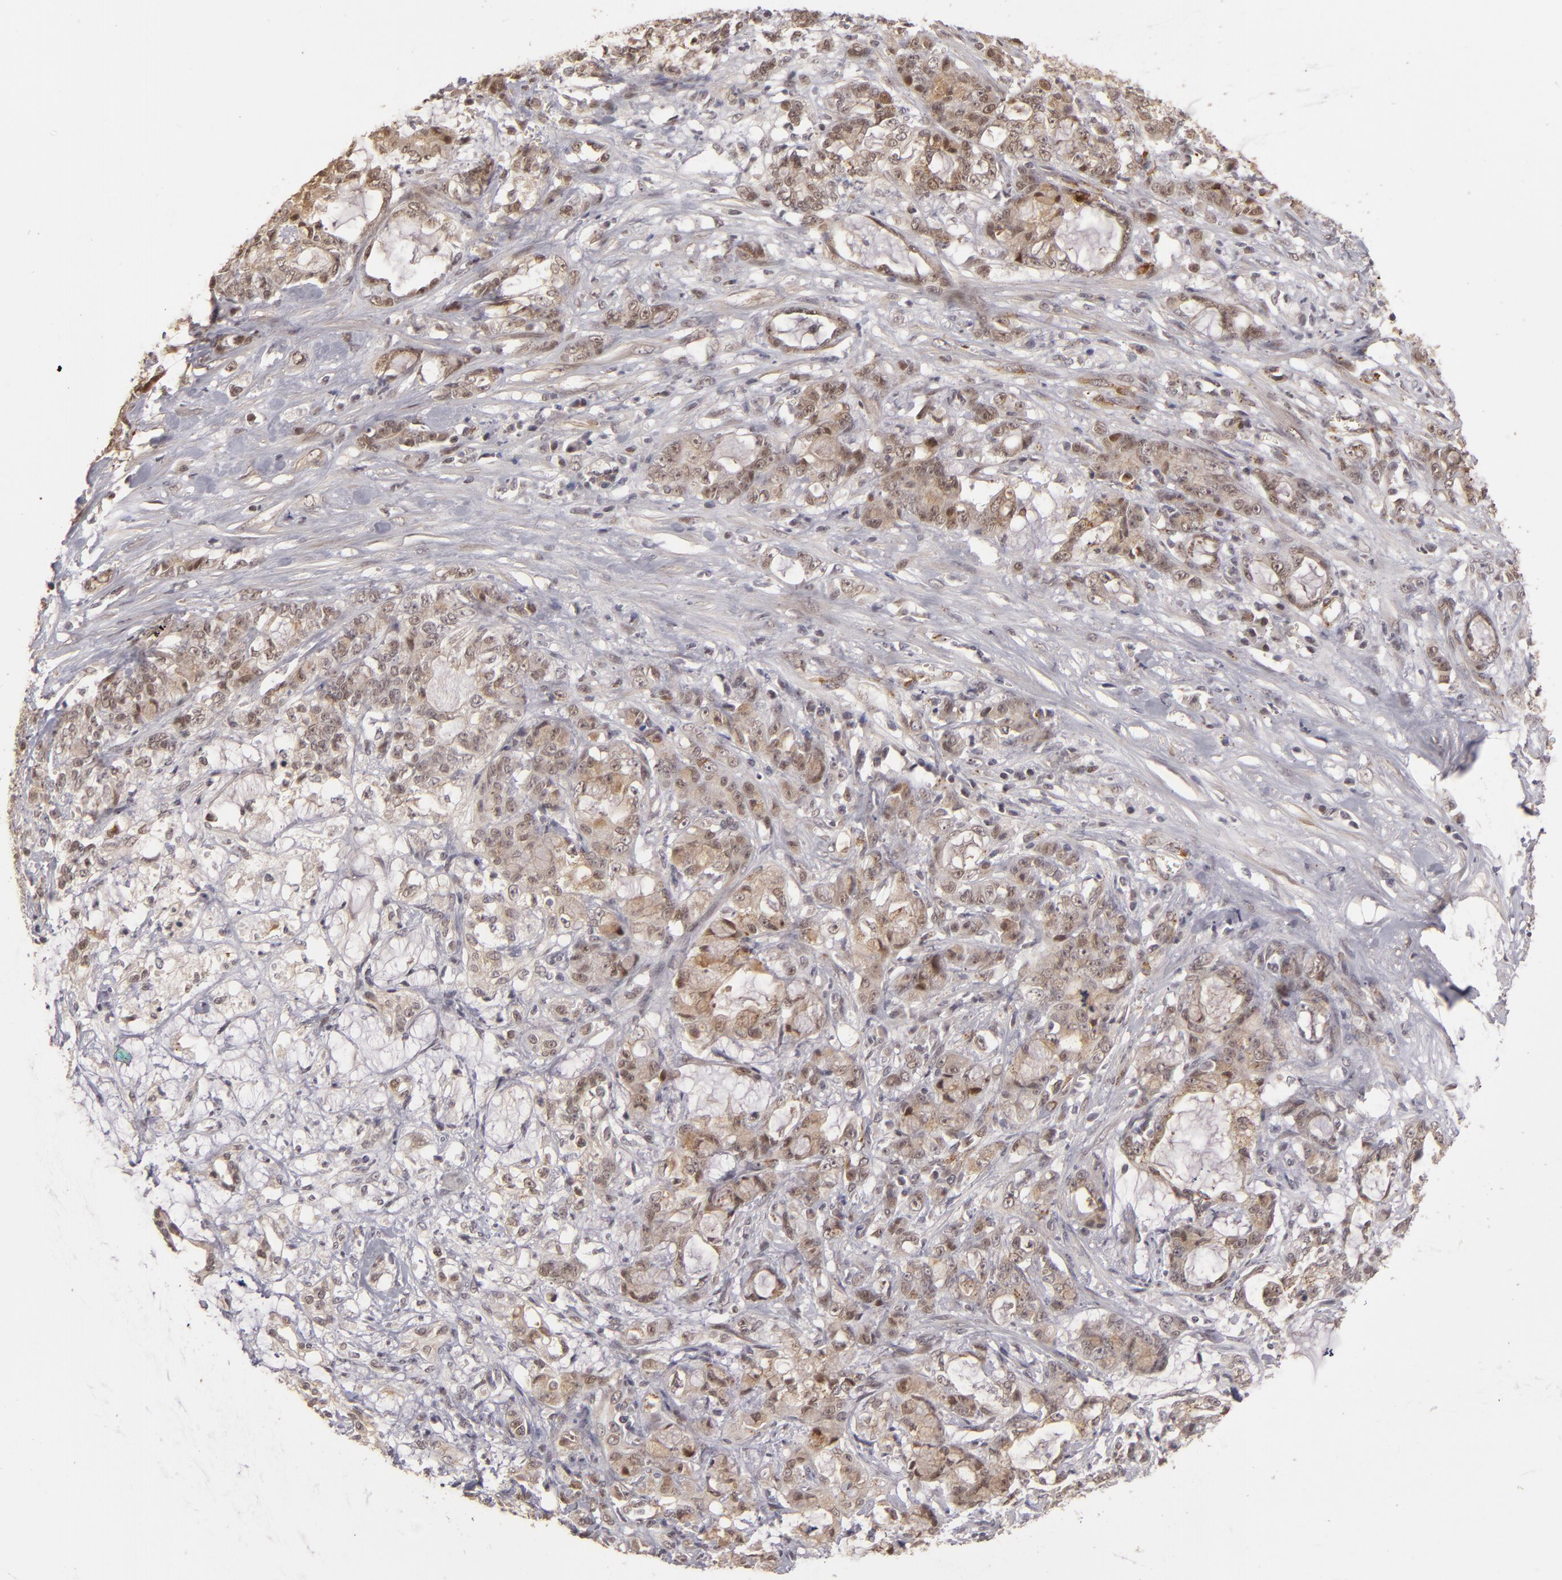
{"staining": {"intensity": "moderate", "quantity": "25%-75%", "location": "cytoplasmic/membranous"}, "tissue": "pancreatic cancer", "cell_type": "Tumor cells", "image_type": "cancer", "snomed": [{"axis": "morphology", "description": "Adenocarcinoma, NOS"}, {"axis": "topography", "description": "Pancreas"}], "caption": "Pancreatic cancer stained for a protein reveals moderate cytoplasmic/membranous positivity in tumor cells. (IHC, brightfield microscopy, high magnification).", "gene": "DFFA", "patient": {"sex": "female", "age": 73}}